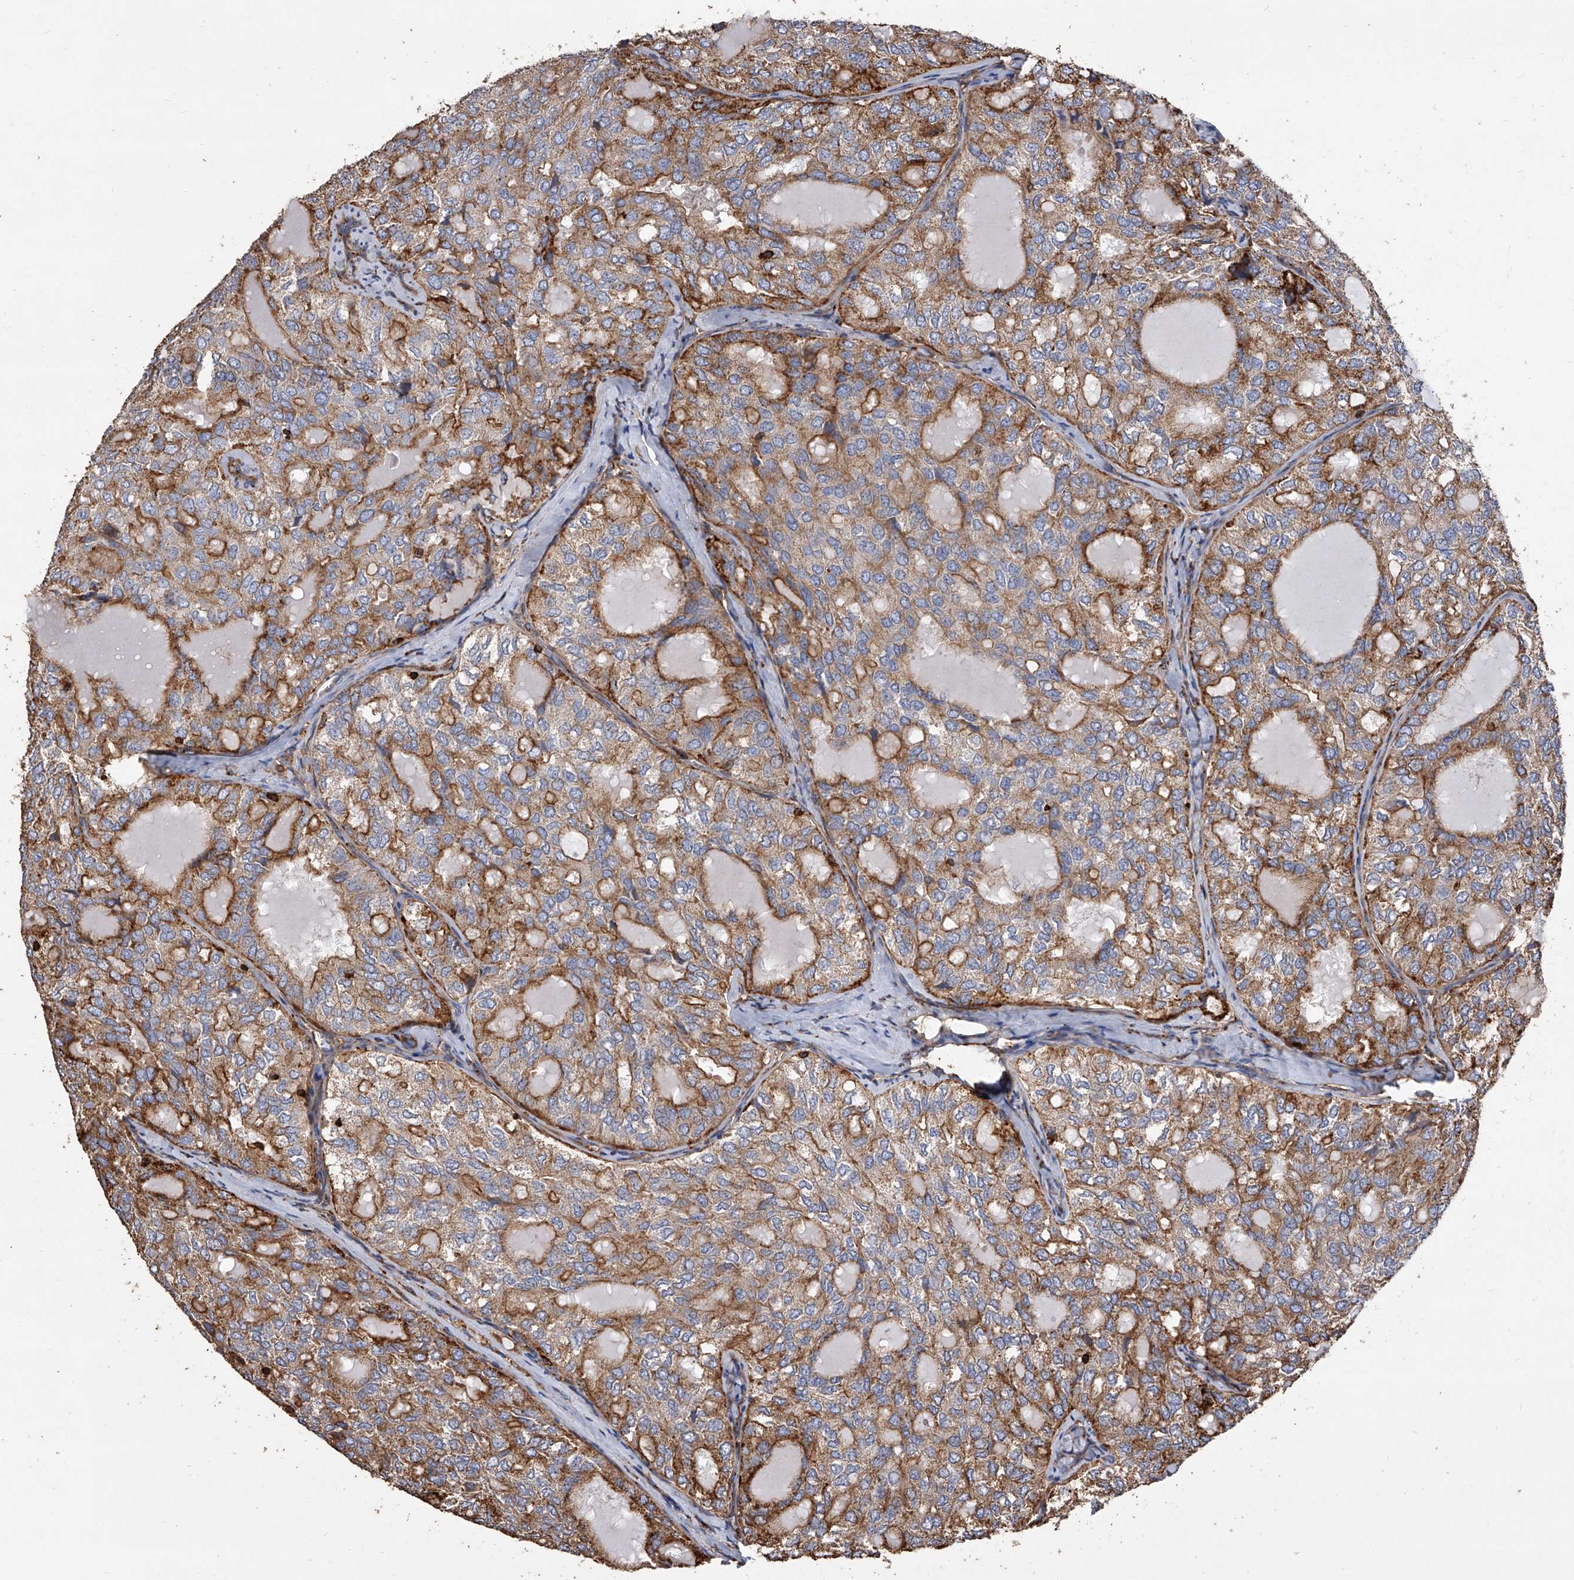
{"staining": {"intensity": "moderate", "quantity": ">75%", "location": "cytoplasmic/membranous"}, "tissue": "thyroid cancer", "cell_type": "Tumor cells", "image_type": "cancer", "snomed": [{"axis": "morphology", "description": "Follicular adenoma carcinoma, NOS"}, {"axis": "topography", "description": "Thyroid gland"}], "caption": "Tumor cells demonstrate medium levels of moderate cytoplasmic/membranous positivity in about >75% of cells in human thyroid follicular adenoma carcinoma.", "gene": "PISD", "patient": {"sex": "male", "age": 75}}